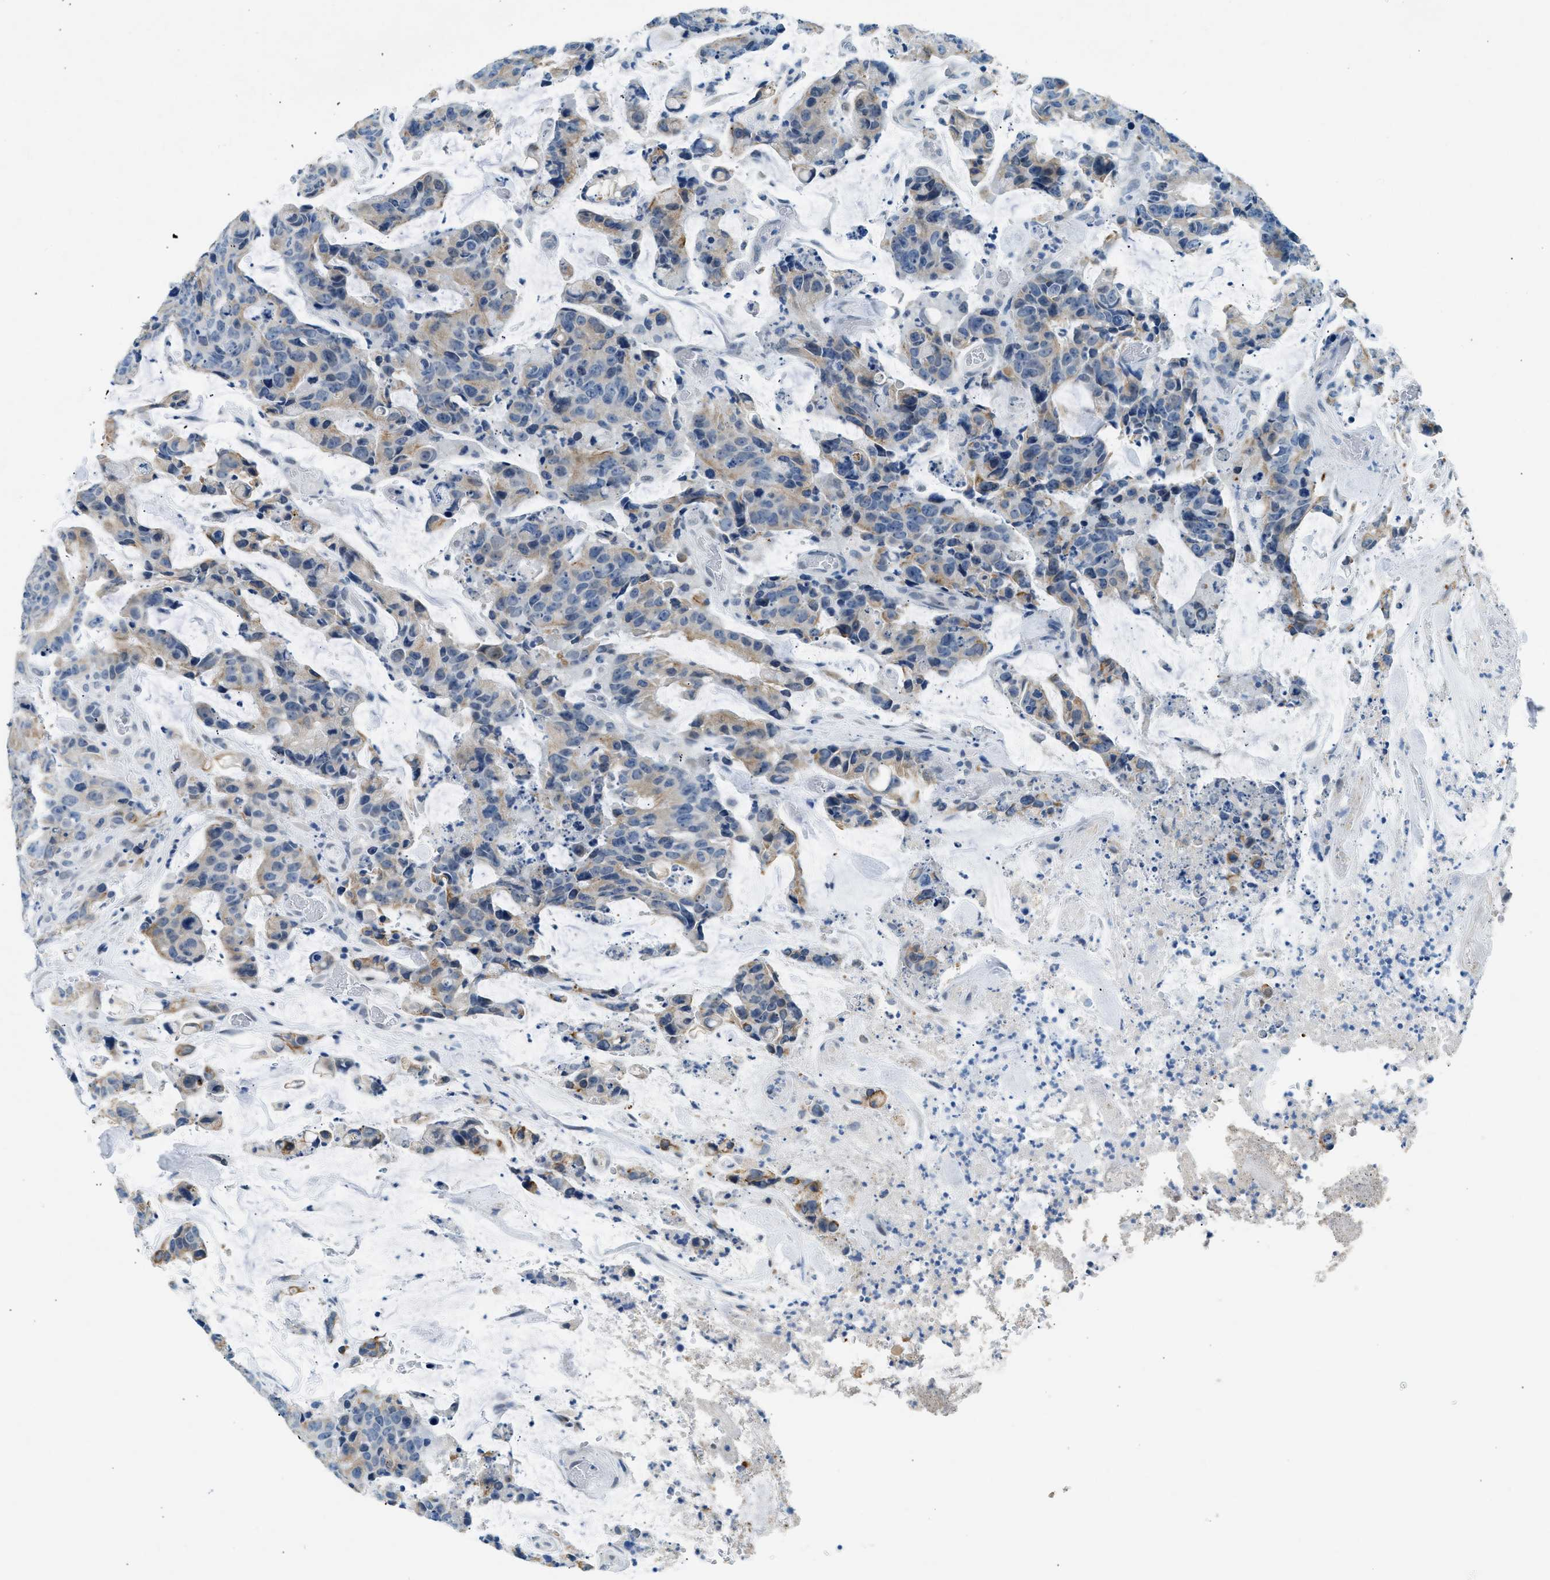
{"staining": {"intensity": "weak", "quantity": ">75%", "location": "cytoplasmic/membranous"}, "tissue": "colorectal cancer", "cell_type": "Tumor cells", "image_type": "cancer", "snomed": [{"axis": "morphology", "description": "Adenocarcinoma, NOS"}, {"axis": "topography", "description": "Colon"}], "caption": "Approximately >75% of tumor cells in human colorectal cancer reveal weak cytoplasmic/membranous protein positivity as visualized by brown immunohistochemical staining.", "gene": "CFAP20", "patient": {"sex": "female", "age": 86}}